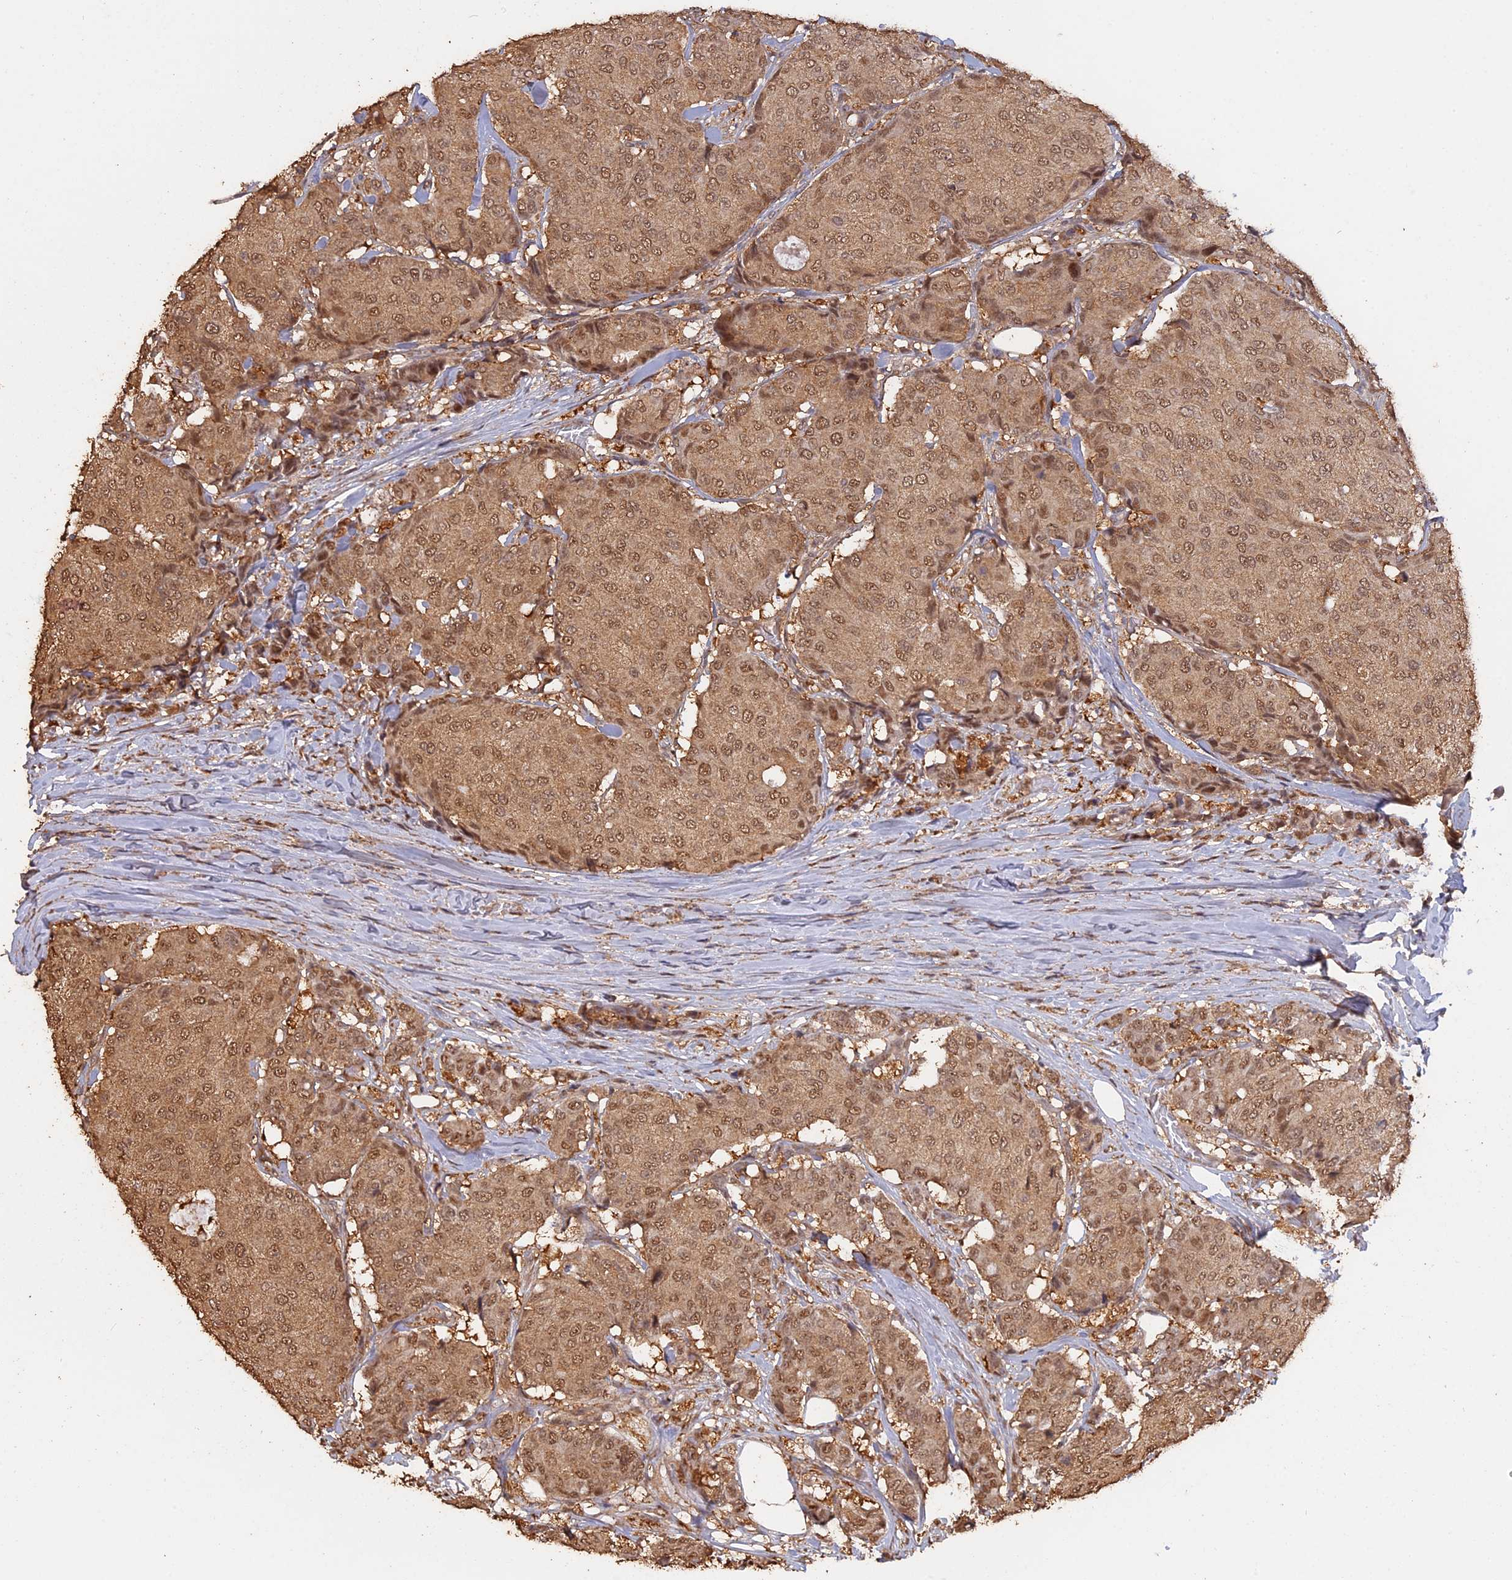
{"staining": {"intensity": "moderate", "quantity": ">75%", "location": "cytoplasmic/membranous,nuclear"}, "tissue": "breast cancer", "cell_type": "Tumor cells", "image_type": "cancer", "snomed": [{"axis": "morphology", "description": "Duct carcinoma"}, {"axis": "topography", "description": "Breast"}], "caption": "This is a histology image of immunohistochemistry (IHC) staining of breast cancer (invasive ductal carcinoma), which shows moderate positivity in the cytoplasmic/membranous and nuclear of tumor cells.", "gene": "PSMC6", "patient": {"sex": "female", "age": 75}}